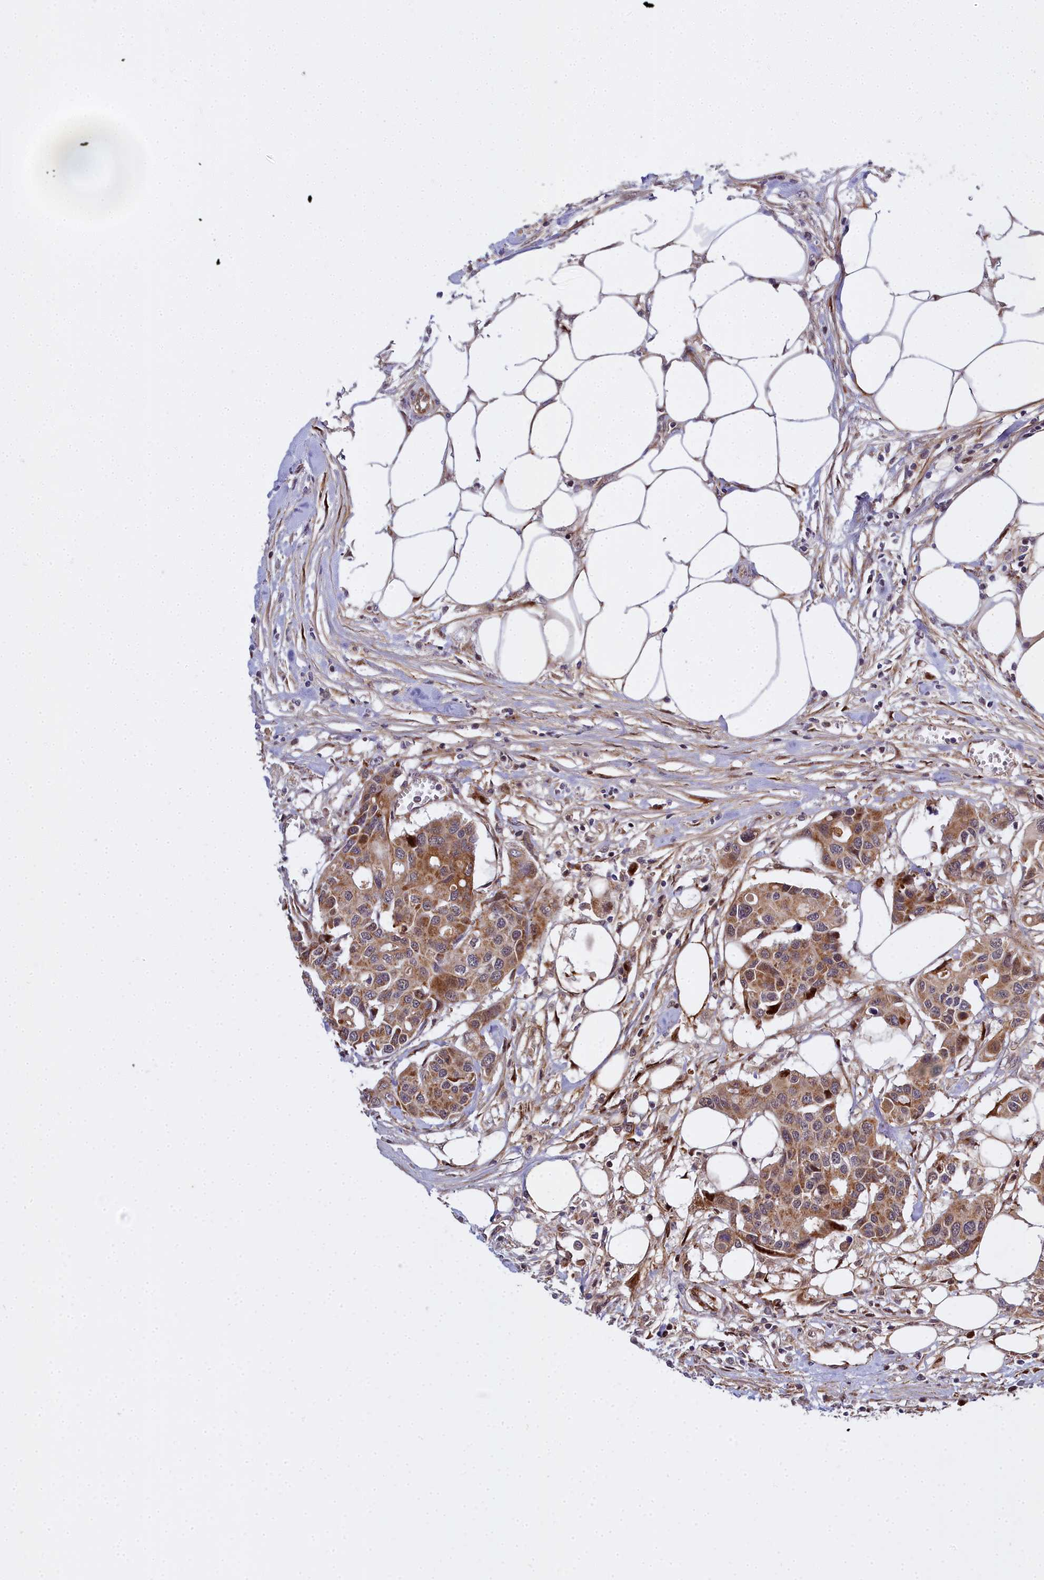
{"staining": {"intensity": "moderate", "quantity": ">75%", "location": "cytoplasmic/membranous"}, "tissue": "colorectal cancer", "cell_type": "Tumor cells", "image_type": "cancer", "snomed": [{"axis": "morphology", "description": "Adenocarcinoma, NOS"}, {"axis": "topography", "description": "Colon"}], "caption": "An IHC photomicrograph of neoplastic tissue is shown. Protein staining in brown labels moderate cytoplasmic/membranous positivity in colorectal adenocarcinoma within tumor cells.", "gene": "MRPS11", "patient": {"sex": "male", "age": 77}}